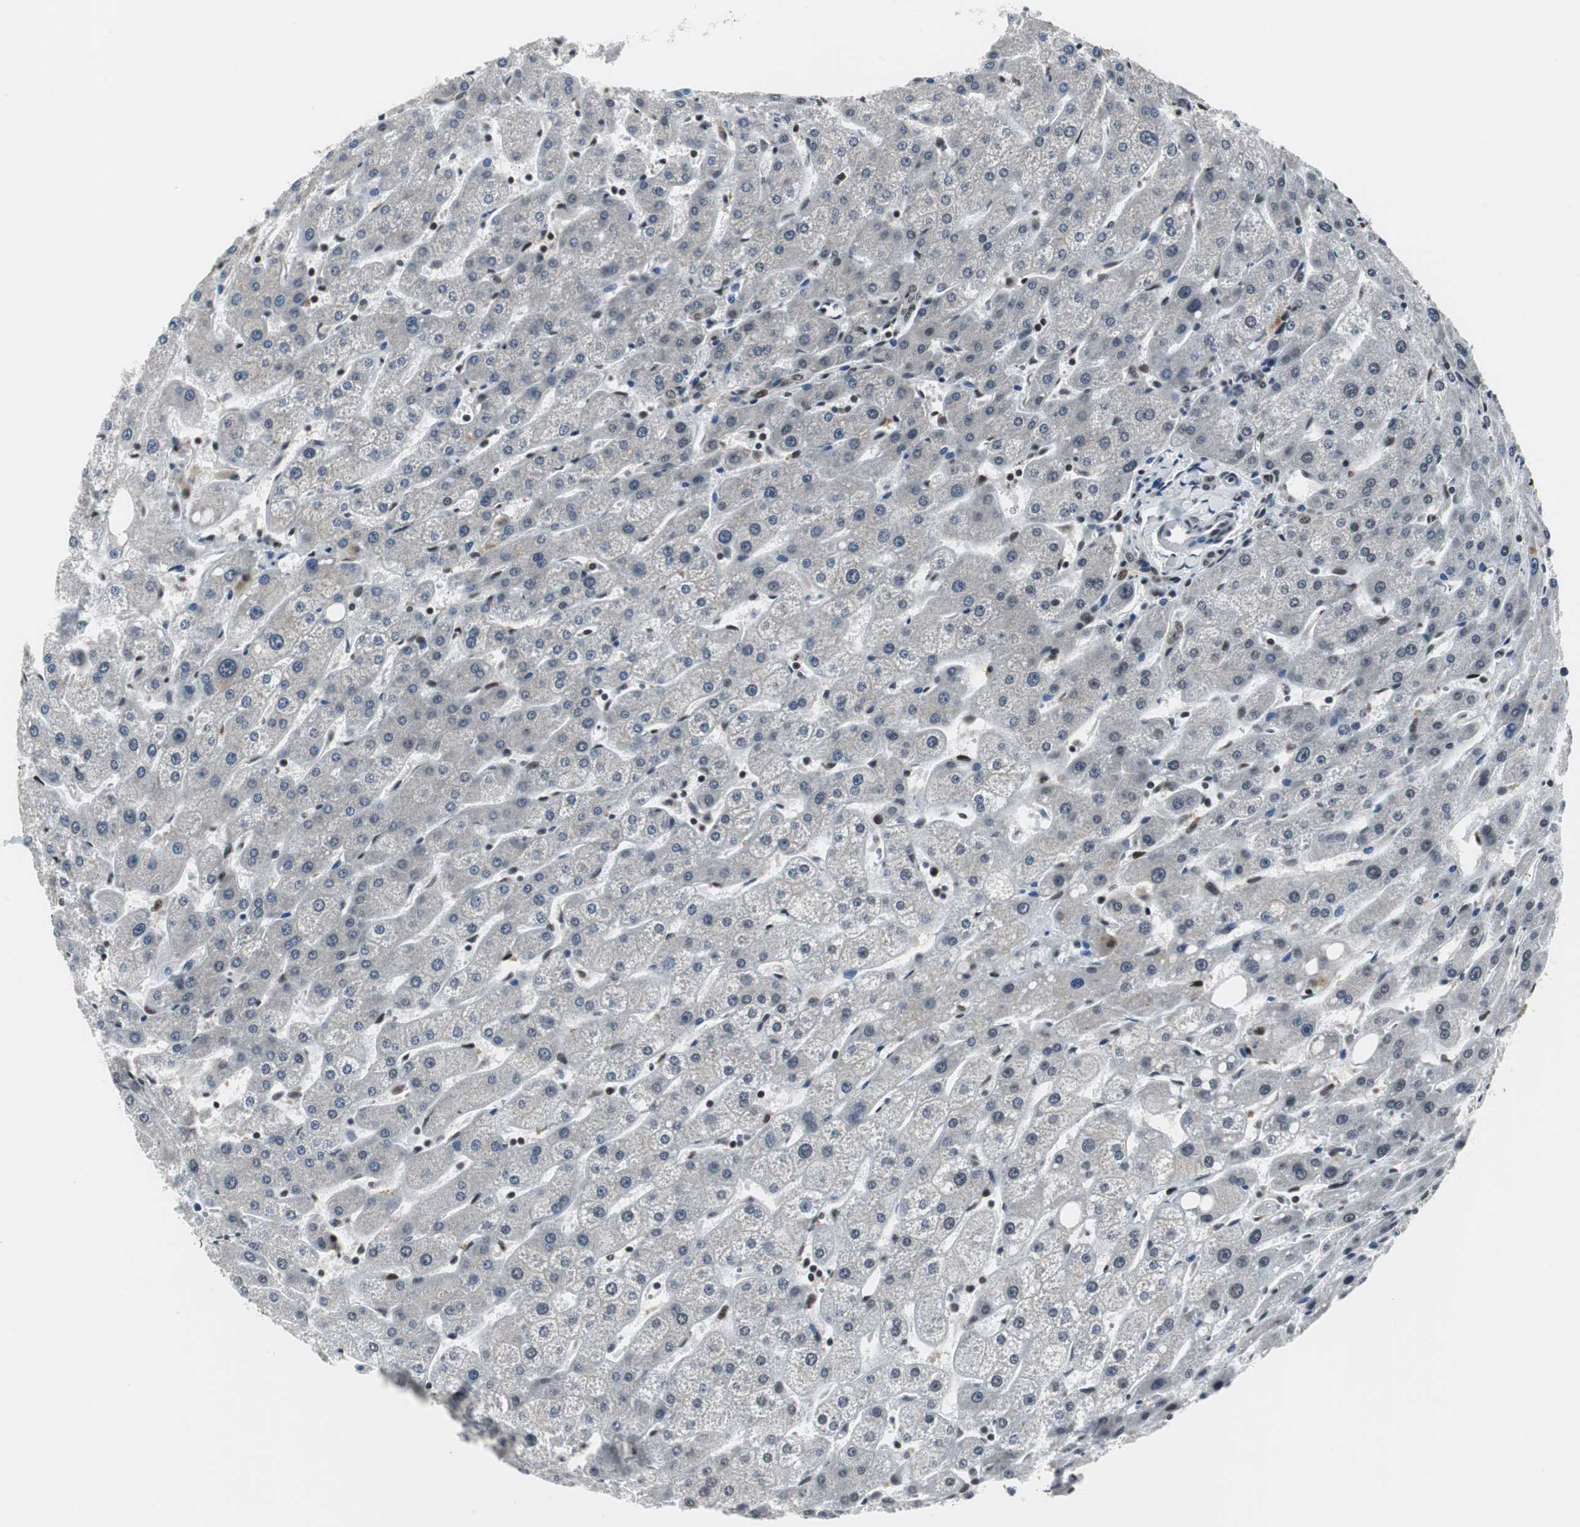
{"staining": {"intensity": "weak", "quantity": ">75%", "location": "nuclear"}, "tissue": "liver", "cell_type": "Cholangiocytes", "image_type": "normal", "snomed": [{"axis": "morphology", "description": "Normal tissue, NOS"}, {"axis": "topography", "description": "Liver"}], "caption": "Human liver stained for a protein (brown) shows weak nuclear positive staining in about >75% of cholangiocytes.", "gene": "CDK9", "patient": {"sex": "male", "age": 67}}